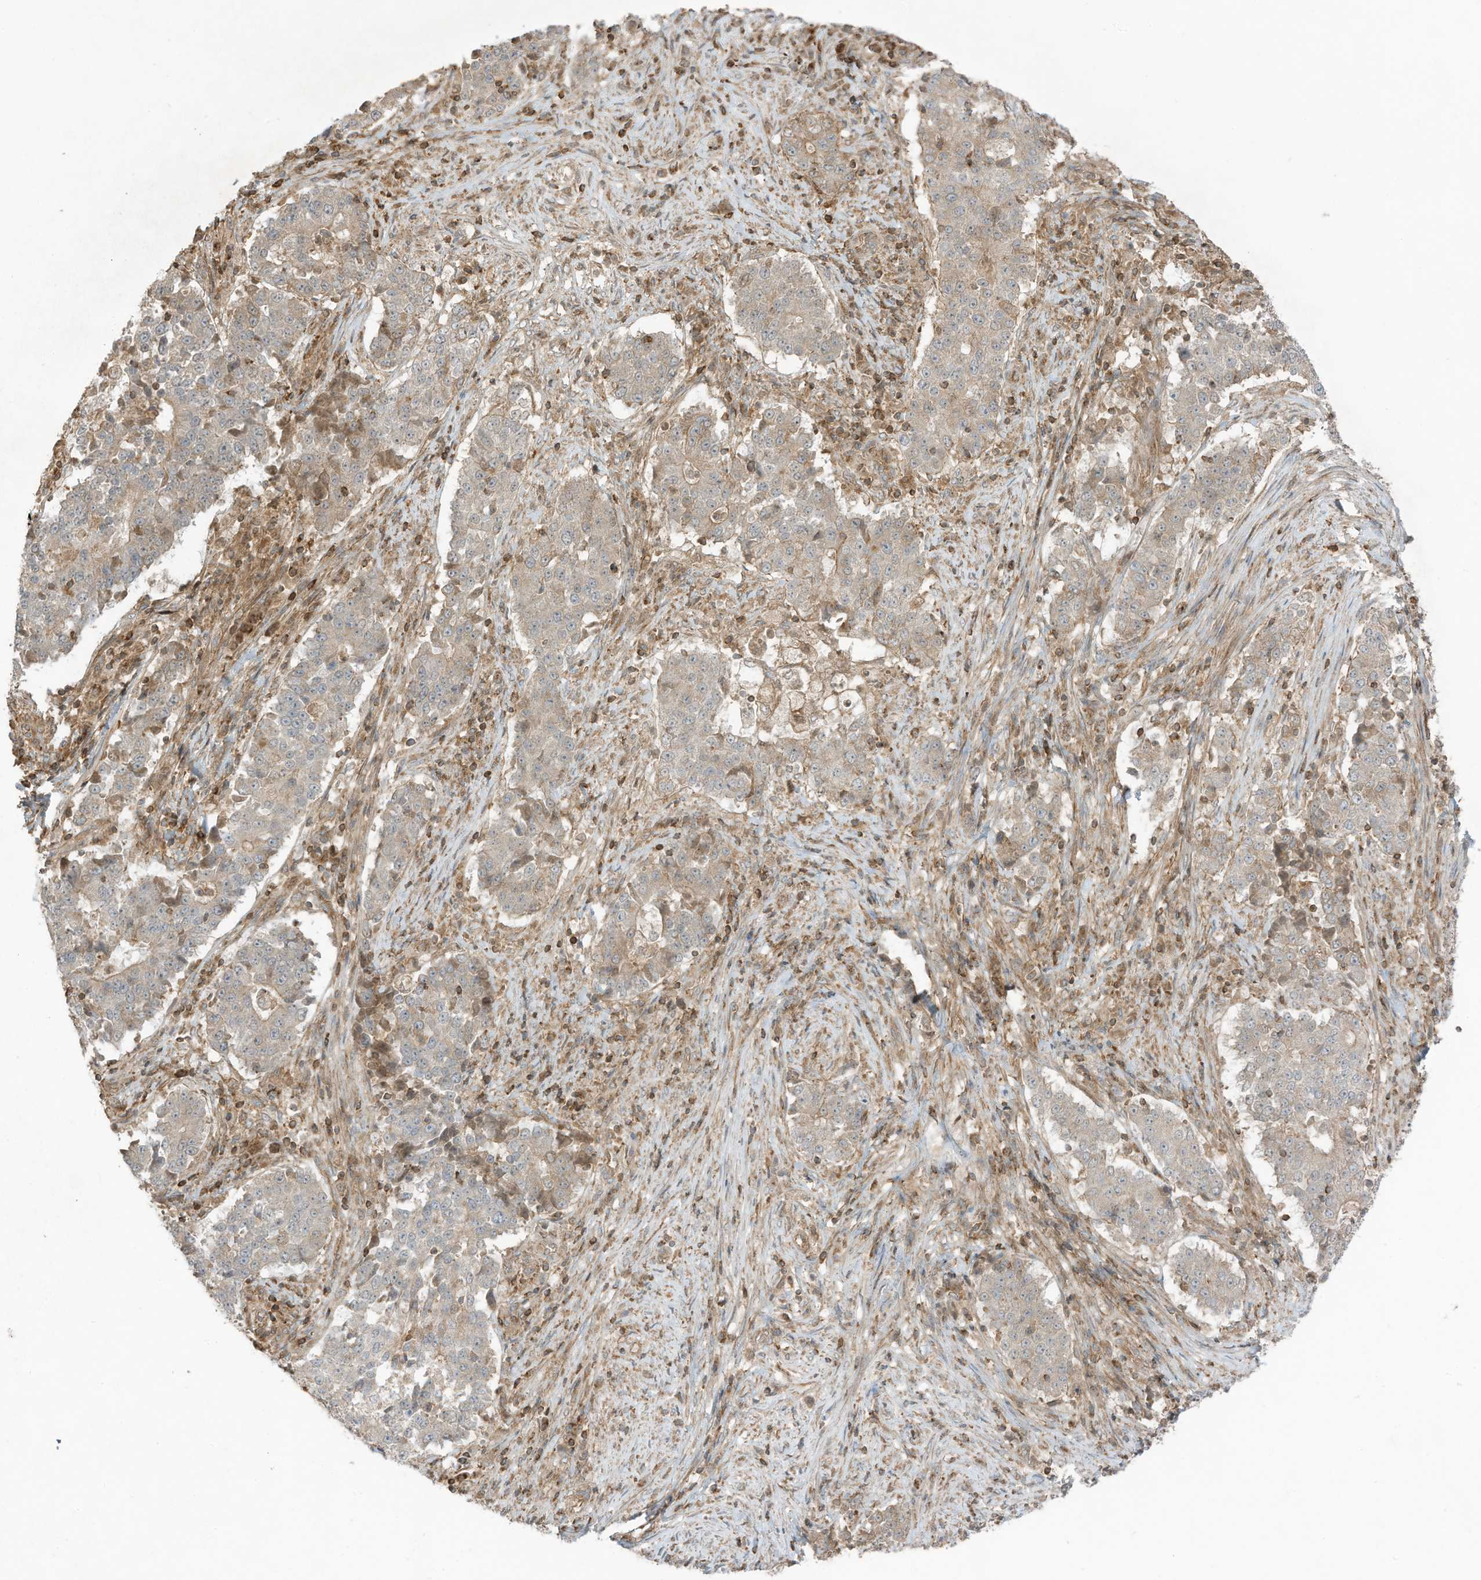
{"staining": {"intensity": "weak", "quantity": "25%-75%", "location": "cytoplasmic/membranous"}, "tissue": "stomach cancer", "cell_type": "Tumor cells", "image_type": "cancer", "snomed": [{"axis": "morphology", "description": "Adenocarcinoma, NOS"}, {"axis": "topography", "description": "Stomach"}], "caption": "A brown stain highlights weak cytoplasmic/membranous staining of a protein in adenocarcinoma (stomach) tumor cells.", "gene": "SLC25A12", "patient": {"sex": "male", "age": 59}}